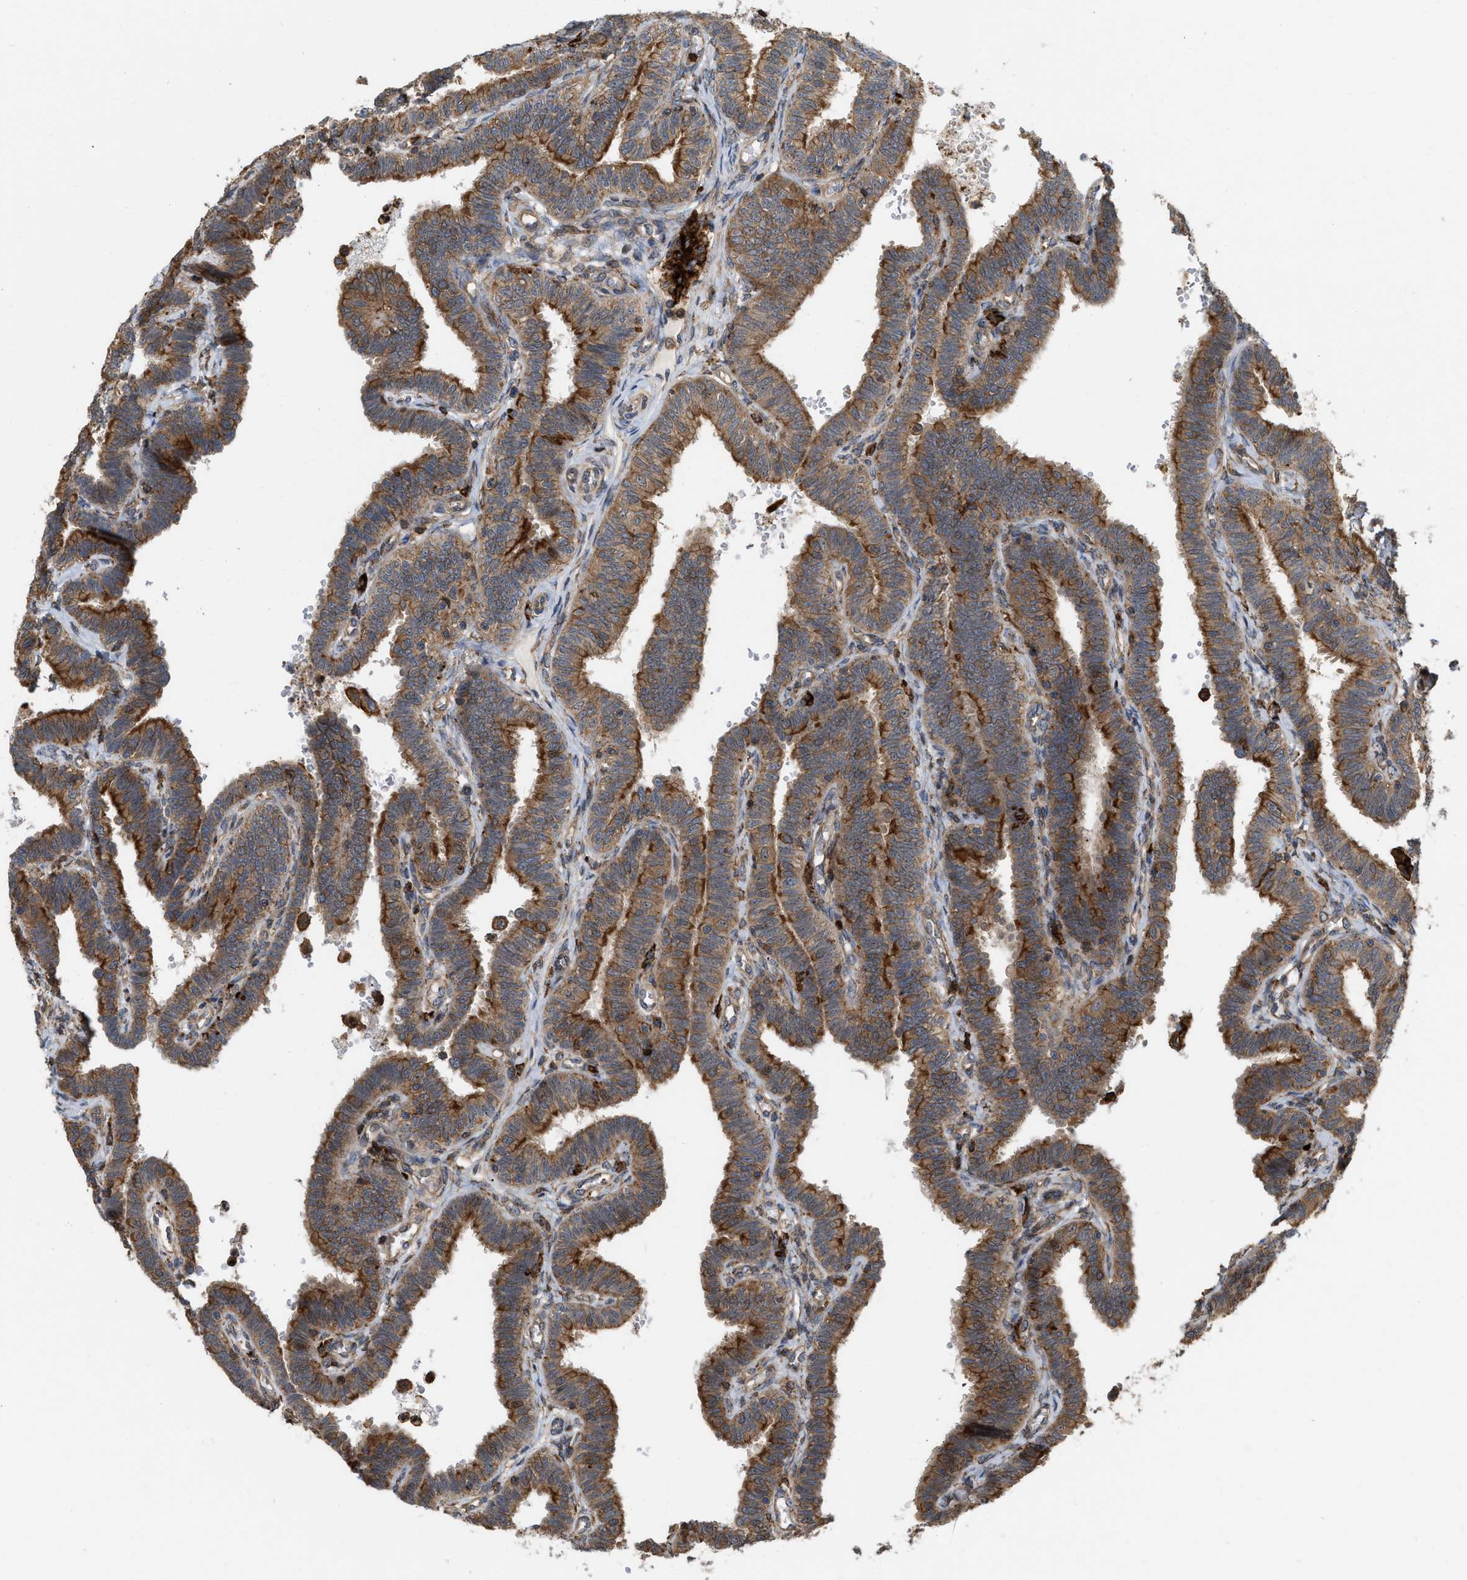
{"staining": {"intensity": "strong", "quantity": ">75%", "location": "cytoplasmic/membranous"}, "tissue": "fallopian tube", "cell_type": "Glandular cells", "image_type": "normal", "snomed": [{"axis": "morphology", "description": "Normal tissue, NOS"}, {"axis": "topography", "description": "Fallopian tube"}, {"axis": "topography", "description": "Placenta"}], "caption": "Immunohistochemistry (IHC) staining of unremarkable fallopian tube, which reveals high levels of strong cytoplasmic/membranous expression in approximately >75% of glandular cells indicating strong cytoplasmic/membranous protein expression. The staining was performed using DAB (brown) for protein detection and nuclei were counterstained in hematoxylin (blue).", "gene": "IQCE", "patient": {"sex": "female", "age": 34}}